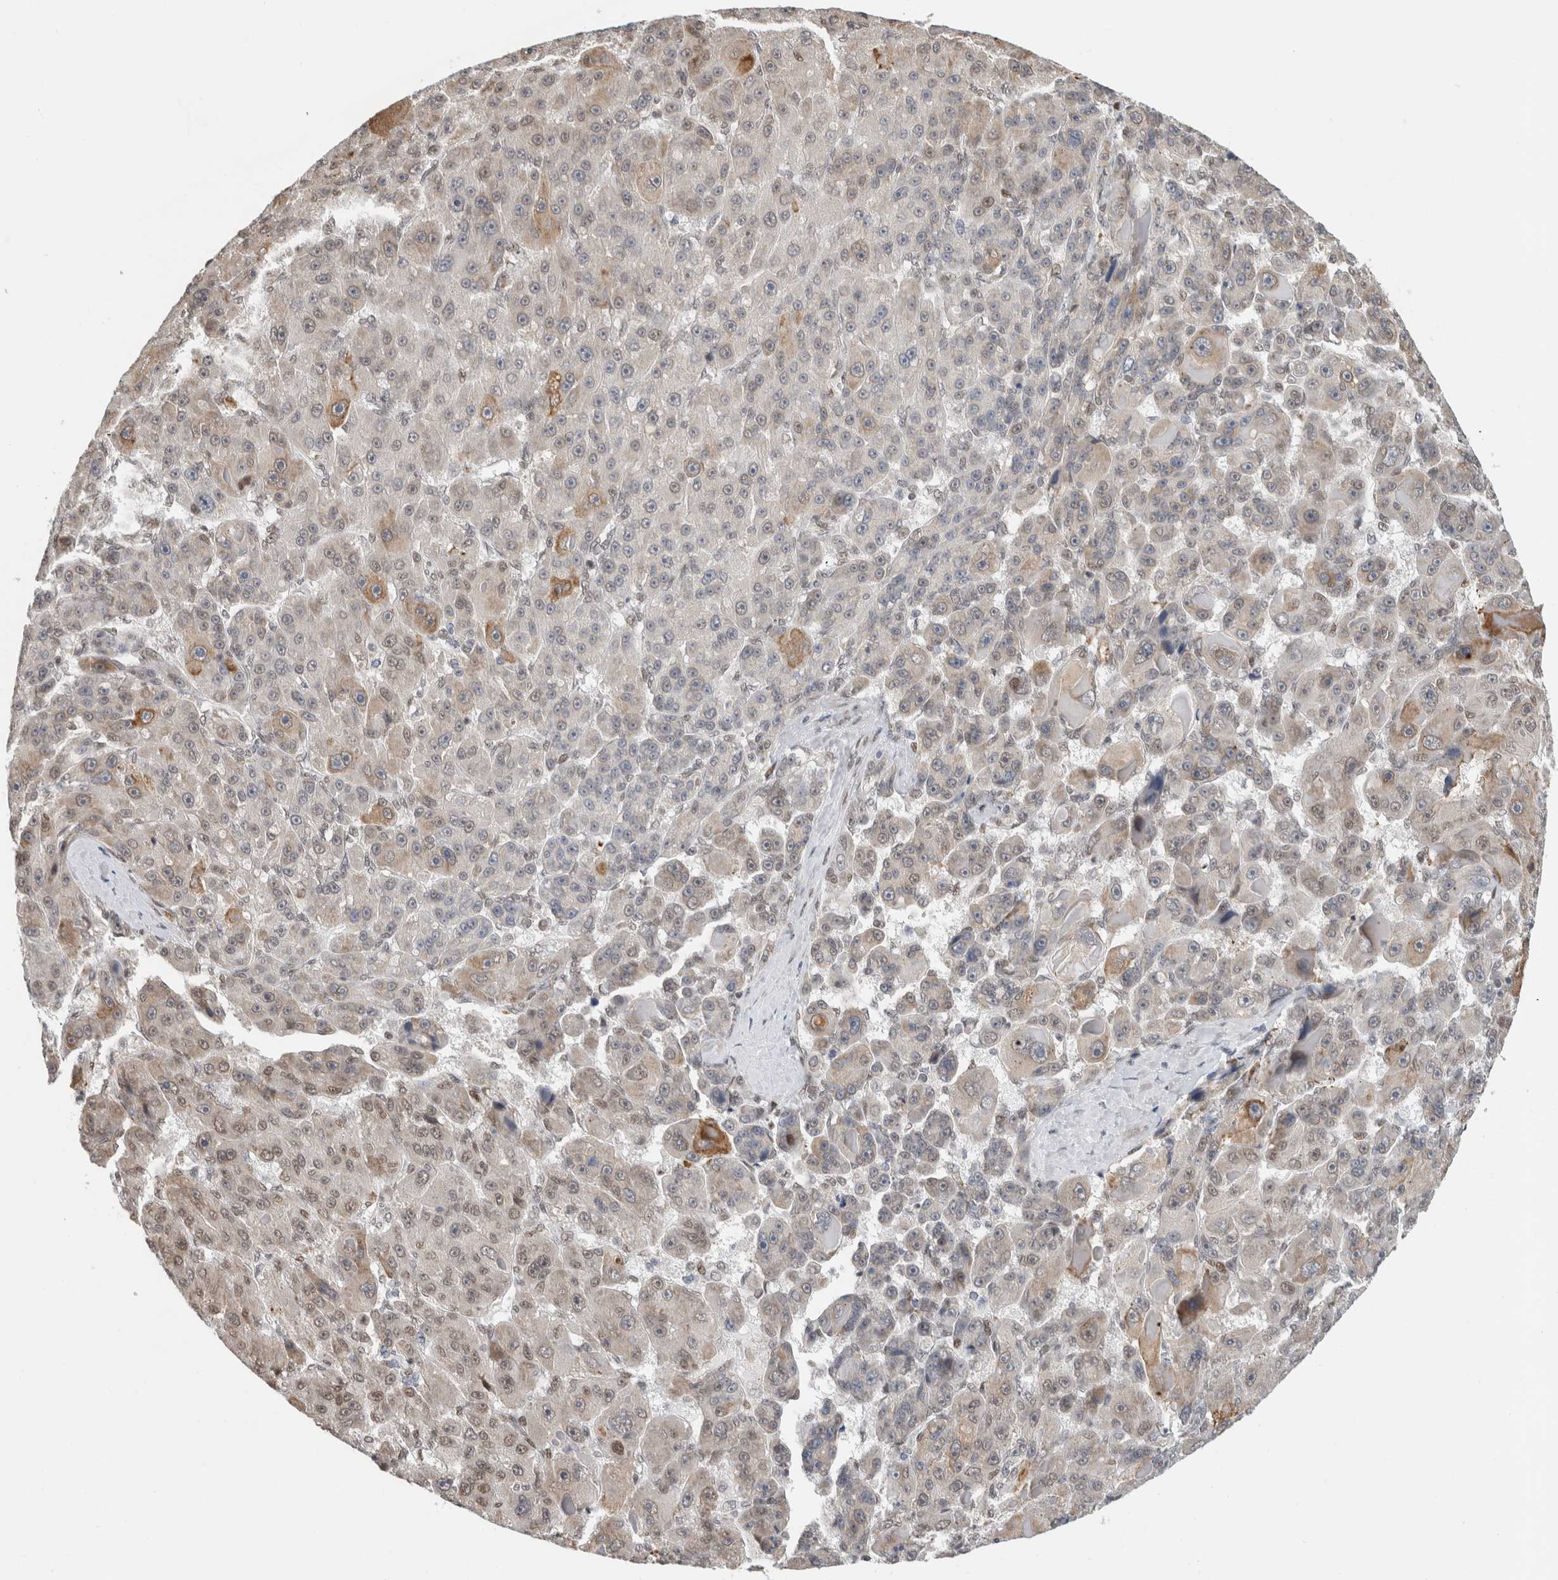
{"staining": {"intensity": "moderate", "quantity": "<25%", "location": "cytoplasmic/membranous,nuclear"}, "tissue": "liver cancer", "cell_type": "Tumor cells", "image_type": "cancer", "snomed": [{"axis": "morphology", "description": "Carcinoma, Hepatocellular, NOS"}, {"axis": "topography", "description": "Liver"}], "caption": "IHC histopathology image of hepatocellular carcinoma (liver) stained for a protein (brown), which demonstrates low levels of moderate cytoplasmic/membranous and nuclear expression in about <25% of tumor cells.", "gene": "HNRNPR", "patient": {"sex": "male", "age": 76}}